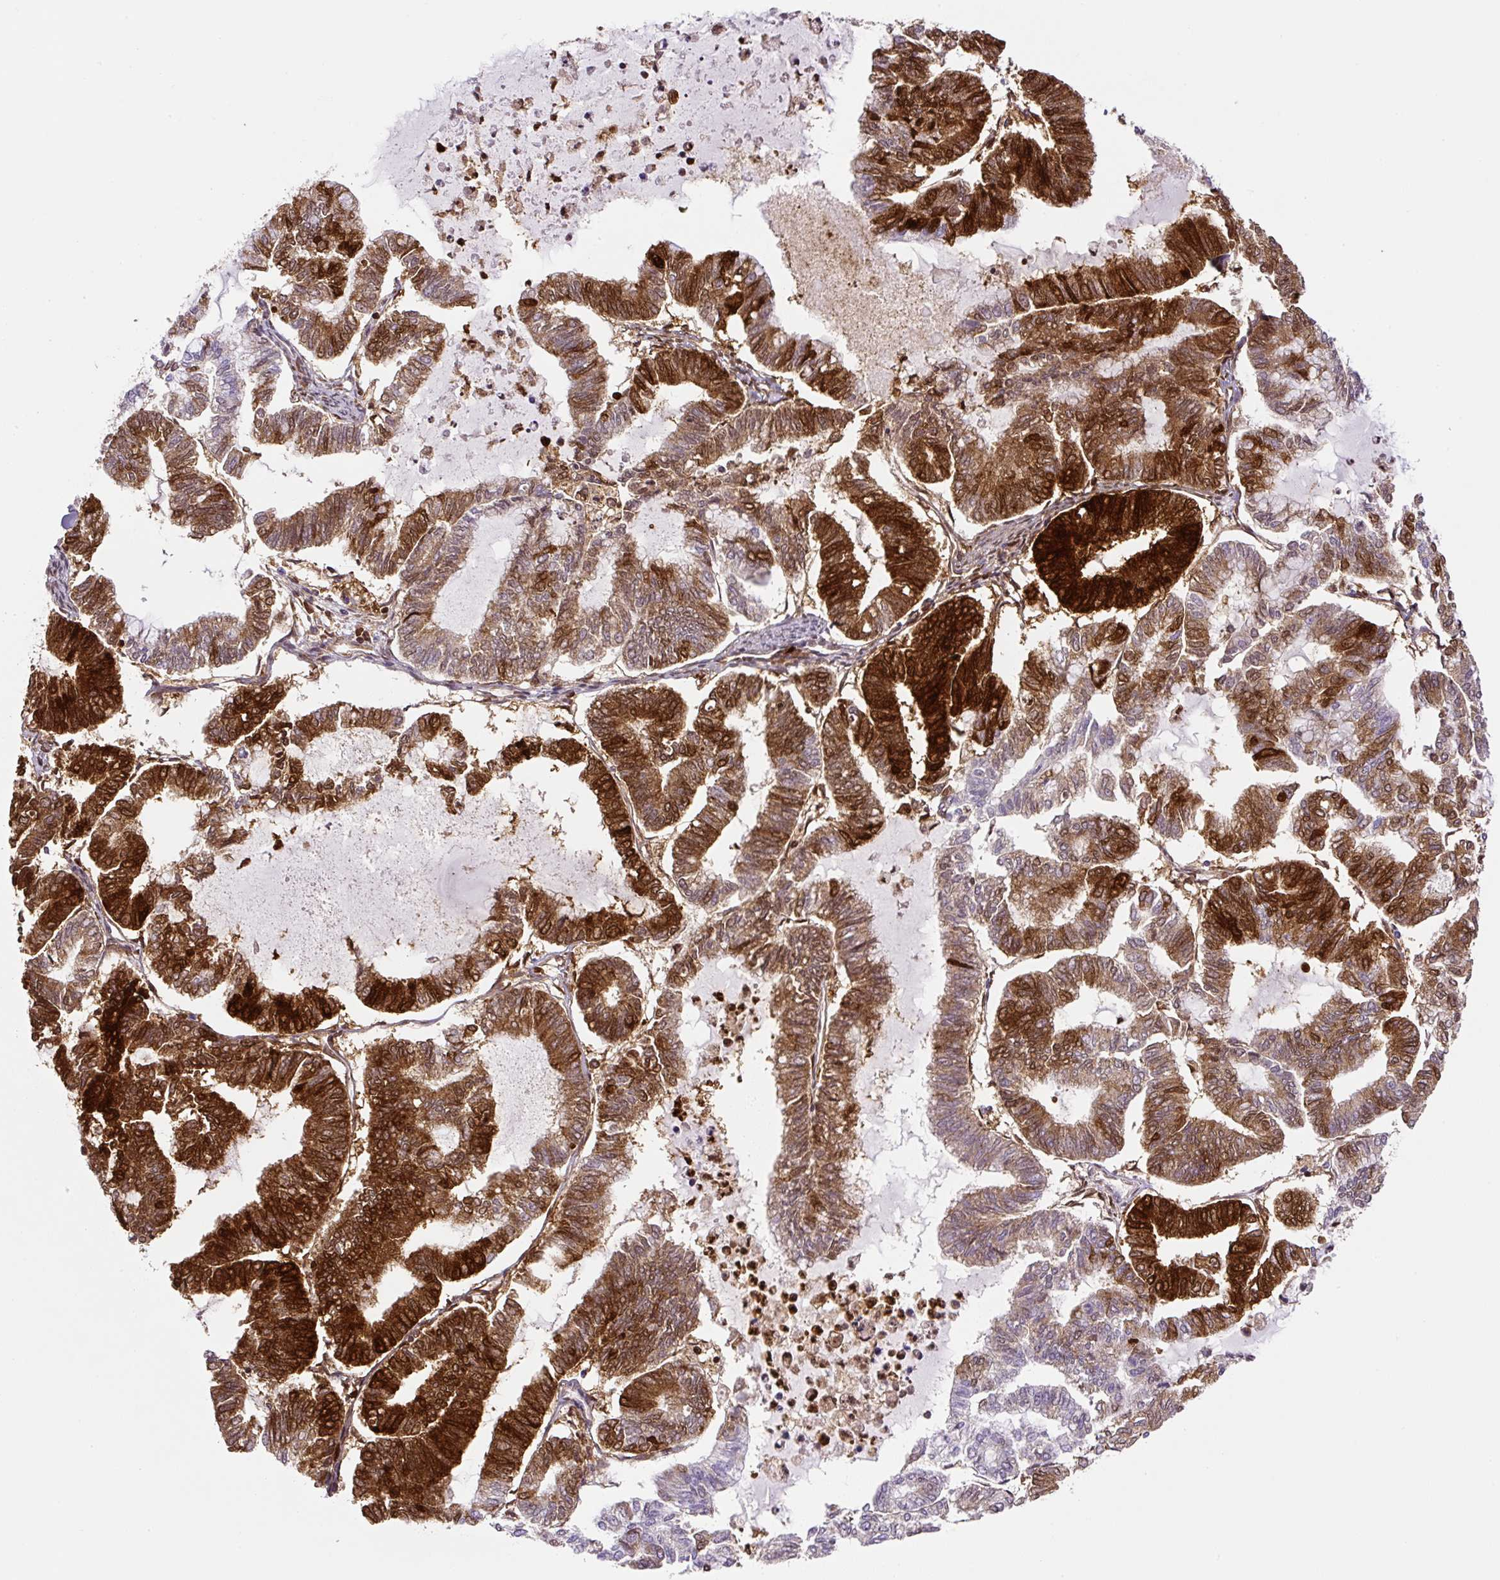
{"staining": {"intensity": "moderate", "quantity": ">75%", "location": "cytoplasmic/membranous,nuclear"}, "tissue": "endometrial cancer", "cell_type": "Tumor cells", "image_type": "cancer", "snomed": [{"axis": "morphology", "description": "Adenocarcinoma, NOS"}, {"axis": "topography", "description": "Endometrium"}], "caption": "IHC image of endometrial adenocarcinoma stained for a protein (brown), which reveals medium levels of moderate cytoplasmic/membranous and nuclear staining in approximately >75% of tumor cells.", "gene": "ANXA1", "patient": {"sex": "female", "age": 79}}